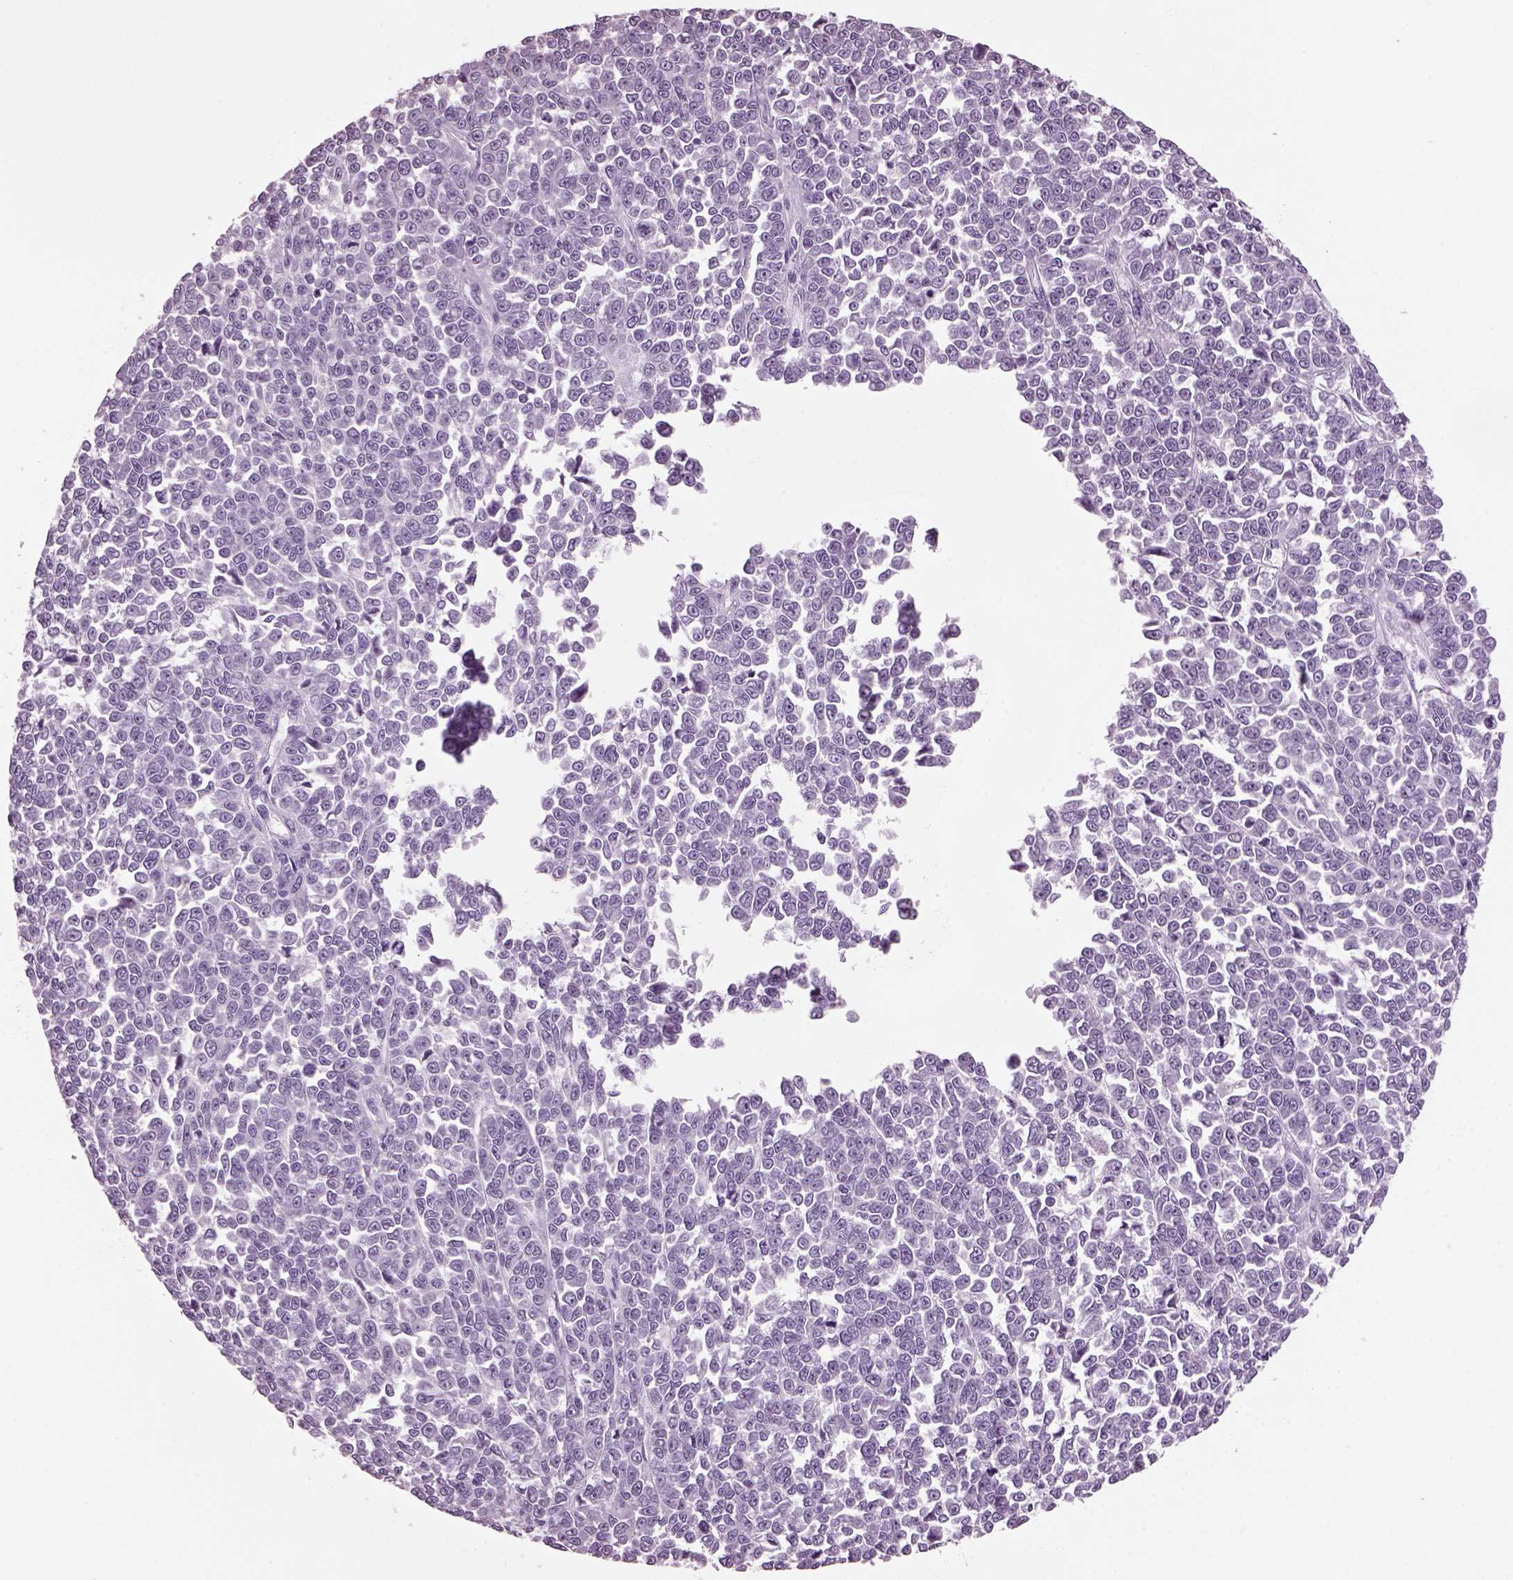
{"staining": {"intensity": "negative", "quantity": "none", "location": "none"}, "tissue": "melanoma", "cell_type": "Tumor cells", "image_type": "cancer", "snomed": [{"axis": "morphology", "description": "Malignant melanoma, NOS"}, {"axis": "topography", "description": "Skin"}], "caption": "Immunohistochemistry micrograph of neoplastic tissue: human malignant melanoma stained with DAB demonstrates no significant protein positivity in tumor cells.", "gene": "KRTAP3-2", "patient": {"sex": "female", "age": 95}}